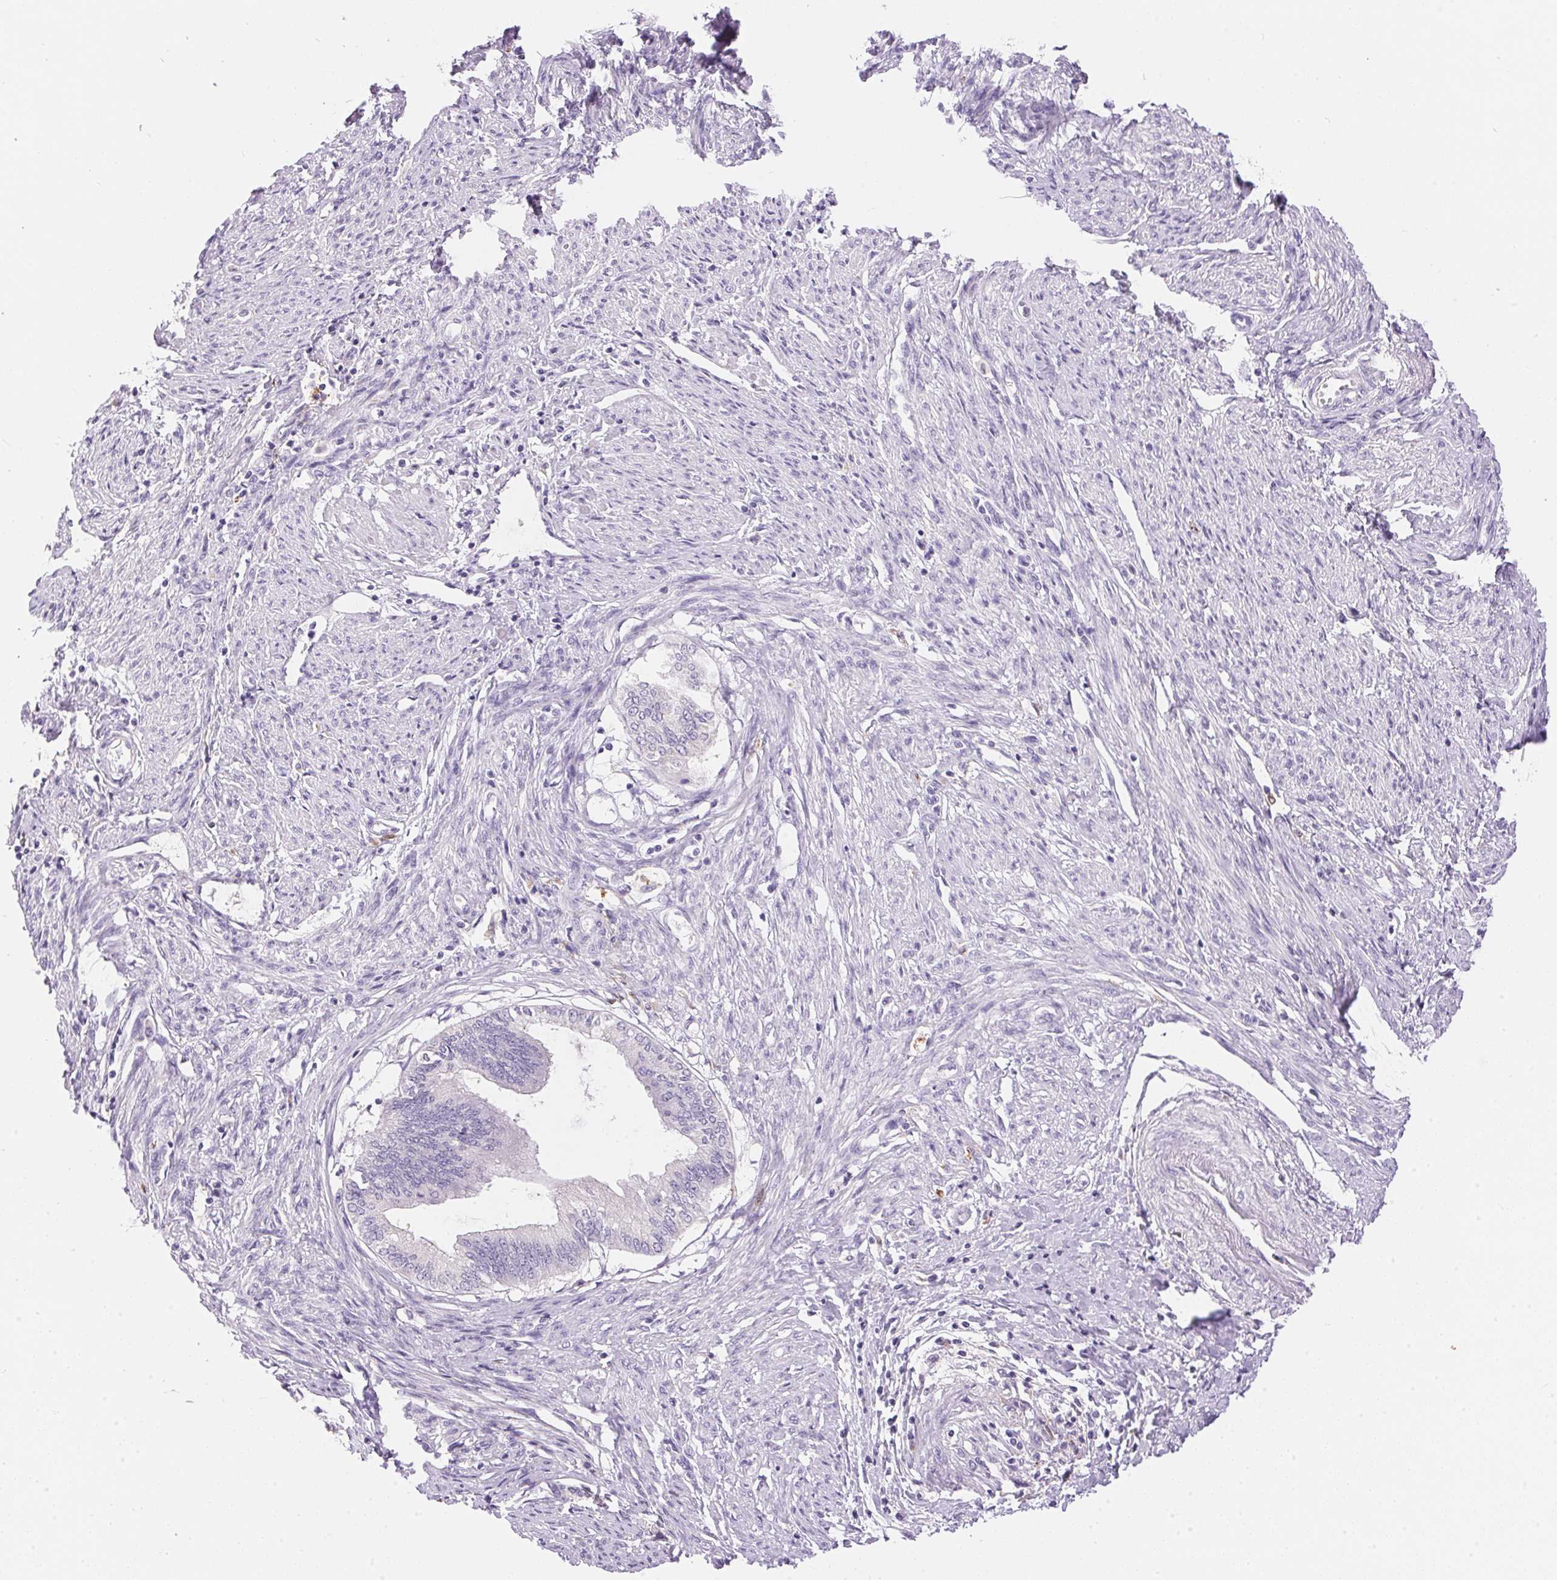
{"staining": {"intensity": "negative", "quantity": "none", "location": "none"}, "tissue": "endometrial cancer", "cell_type": "Tumor cells", "image_type": "cancer", "snomed": [{"axis": "morphology", "description": "Adenocarcinoma, NOS"}, {"axis": "topography", "description": "Endometrium"}], "caption": "DAB (3,3'-diaminobenzidine) immunohistochemical staining of adenocarcinoma (endometrial) reveals no significant expression in tumor cells. (DAB (3,3'-diaminobenzidine) immunohistochemistry (IHC) visualized using brightfield microscopy, high magnification).", "gene": "PNLIPRP3", "patient": {"sex": "female", "age": 86}}